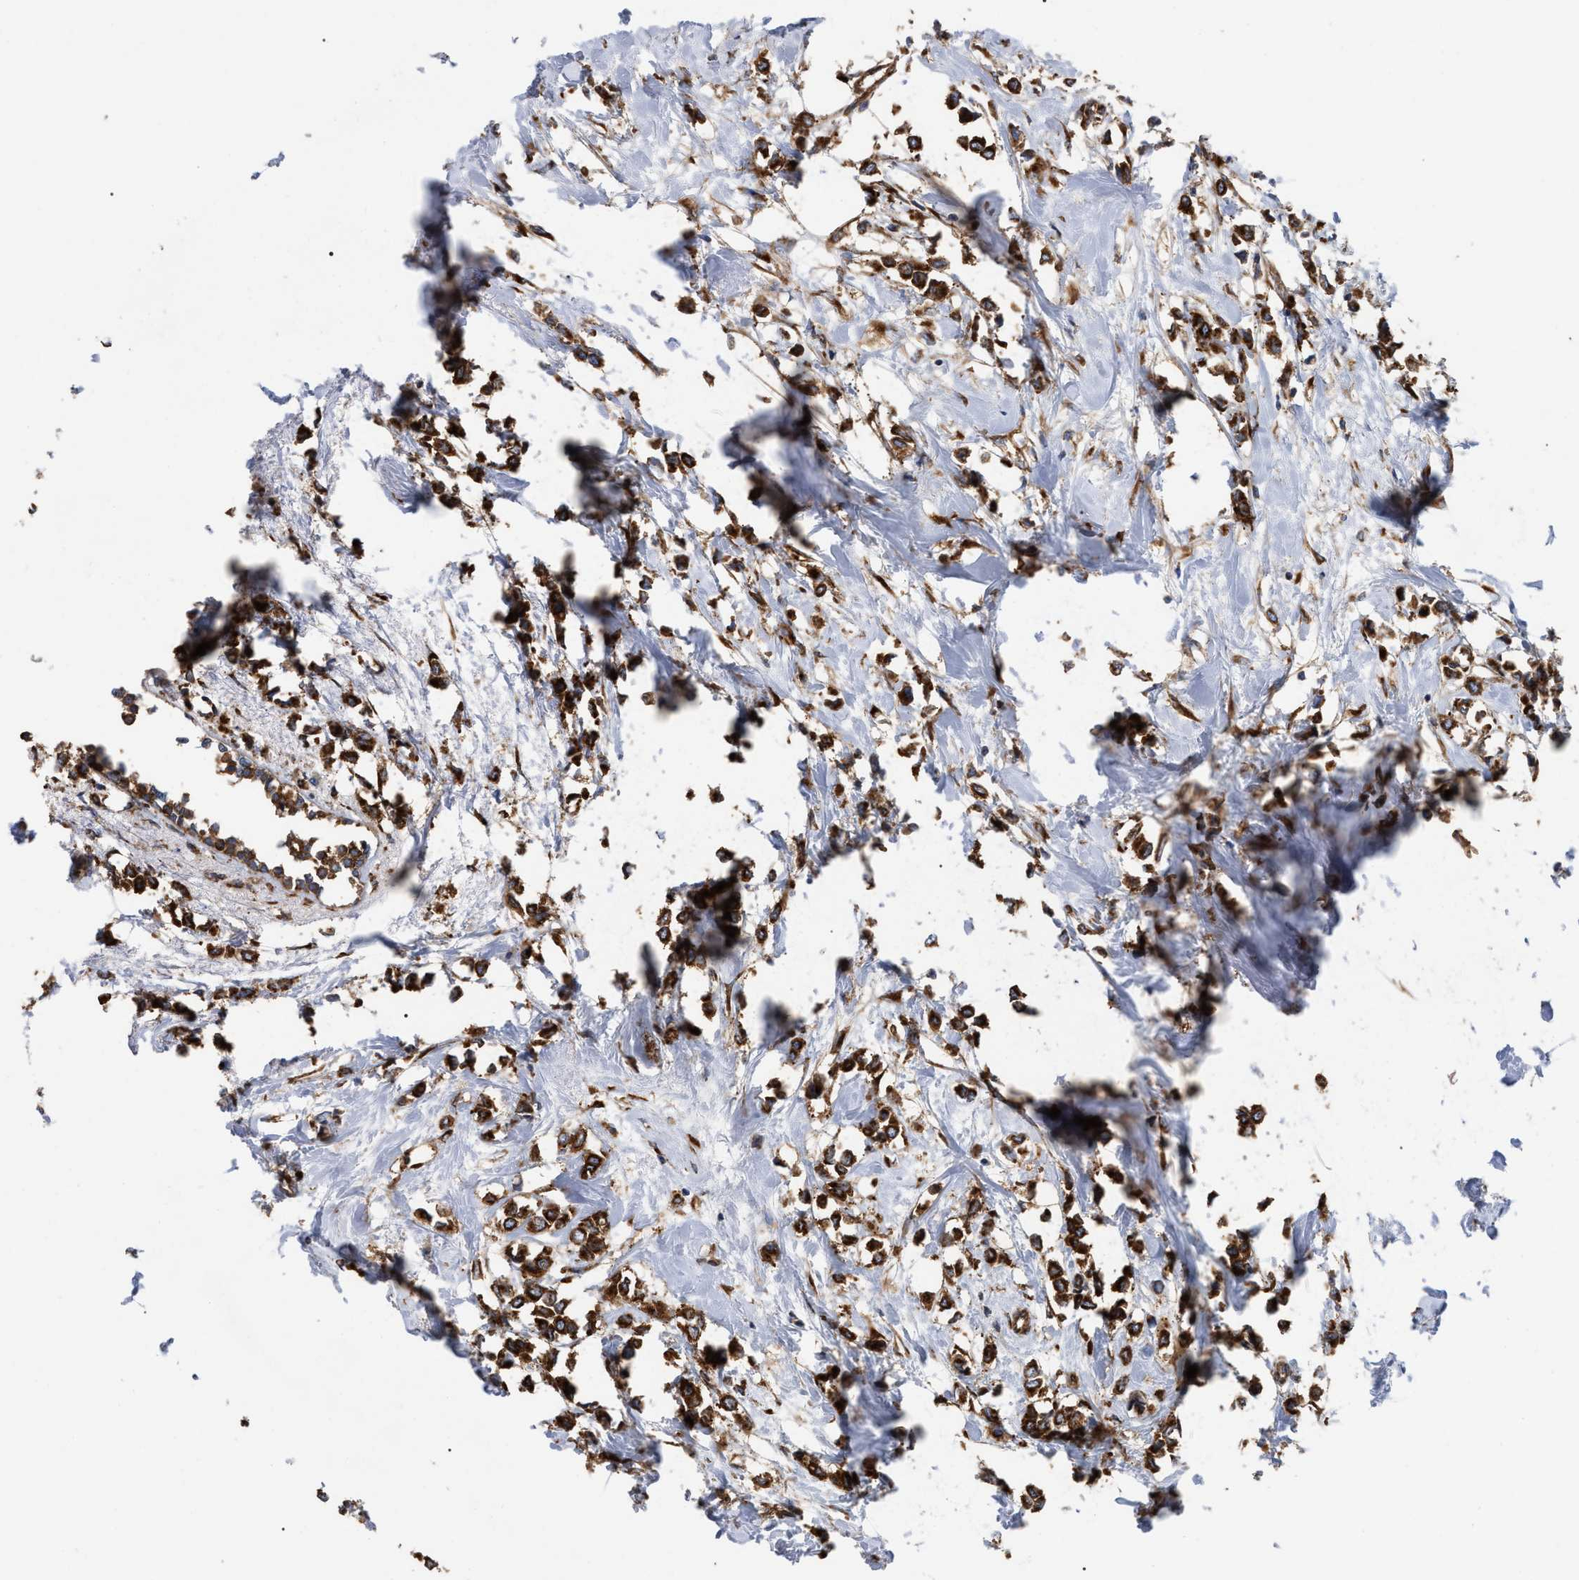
{"staining": {"intensity": "strong", "quantity": ">75%", "location": "cytoplasmic/membranous"}, "tissue": "breast cancer", "cell_type": "Tumor cells", "image_type": "cancer", "snomed": [{"axis": "morphology", "description": "Lobular carcinoma"}, {"axis": "topography", "description": "Breast"}], "caption": "A micrograph of breast cancer (lobular carcinoma) stained for a protein reveals strong cytoplasmic/membranous brown staining in tumor cells.", "gene": "FAM120A", "patient": {"sex": "female", "age": 51}}